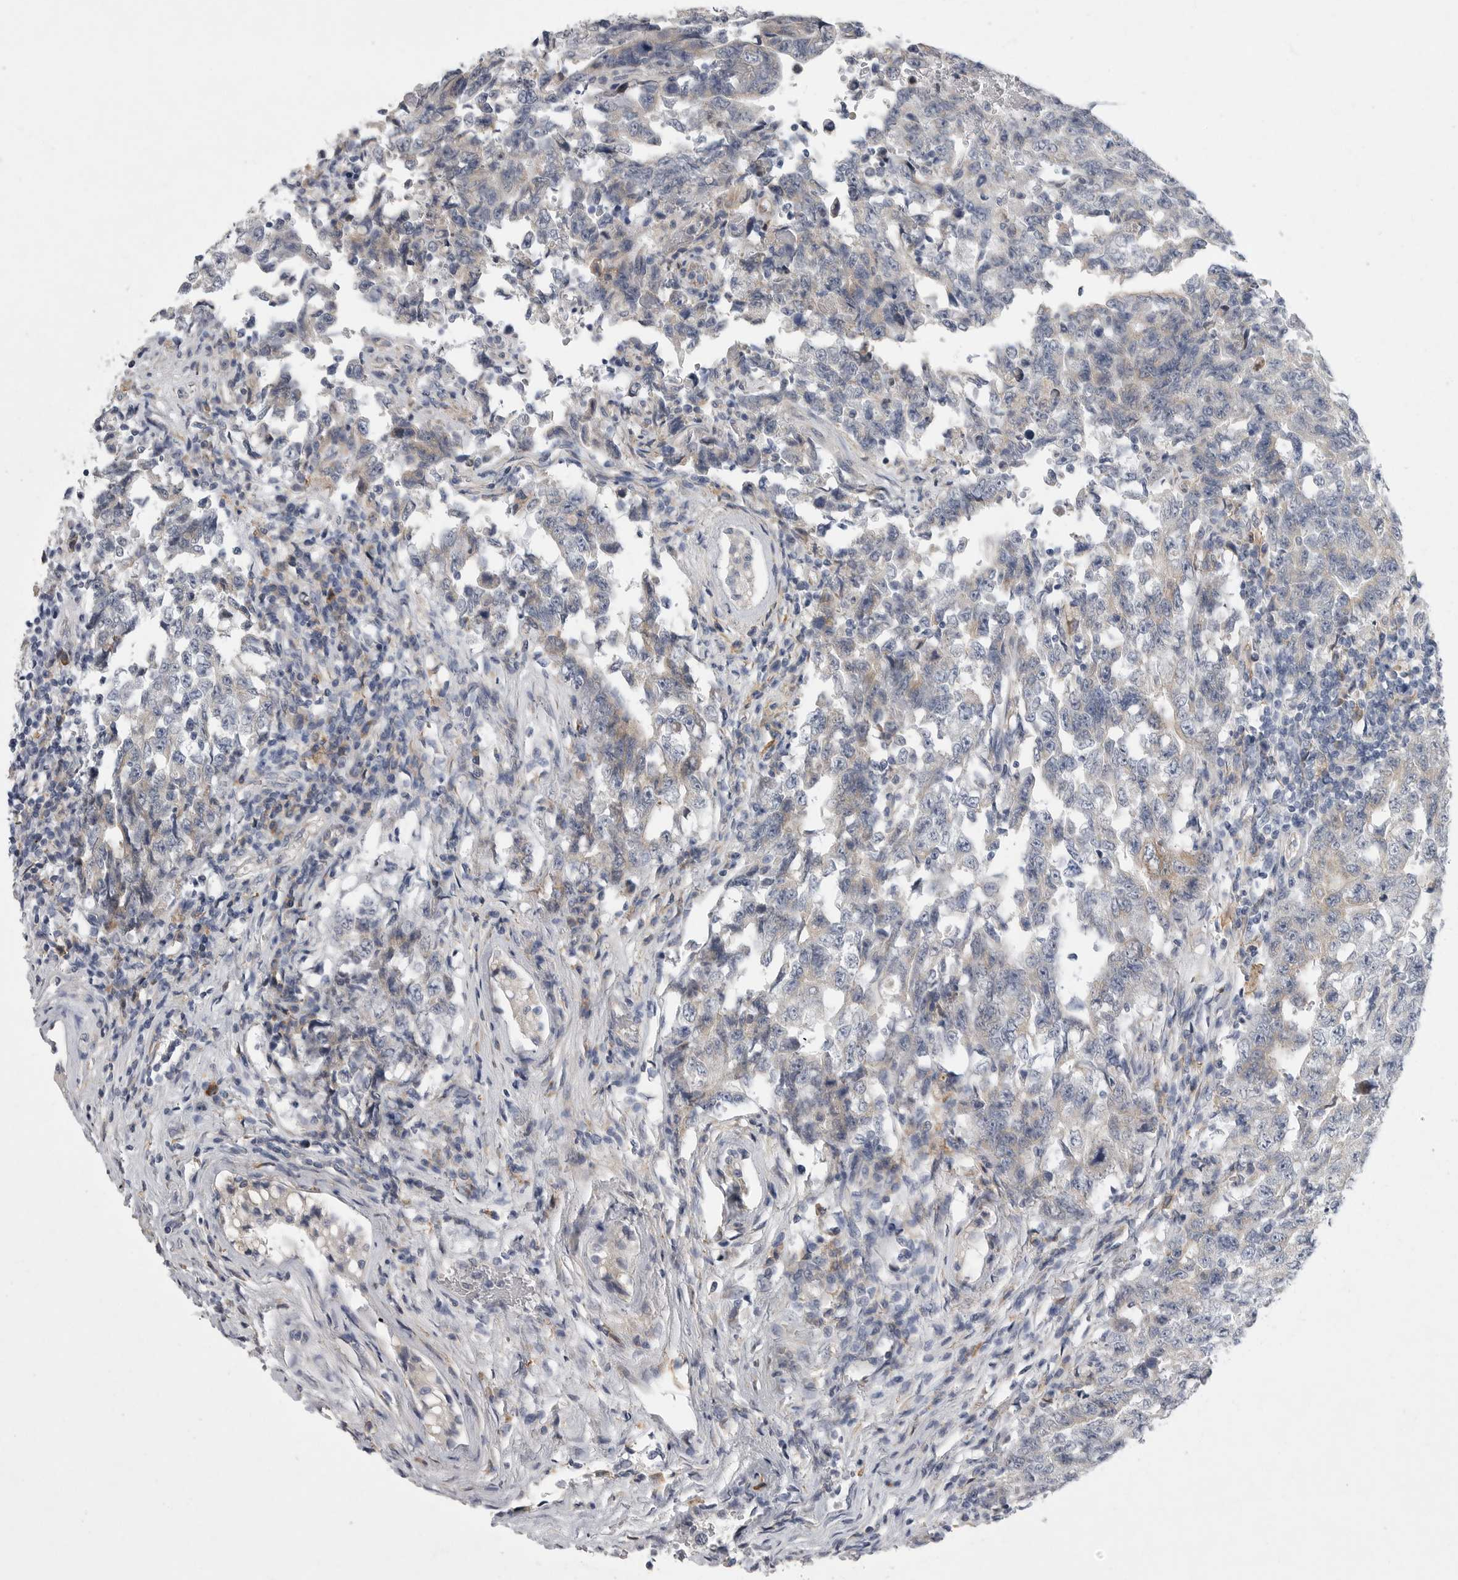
{"staining": {"intensity": "weak", "quantity": "<25%", "location": "cytoplasmic/membranous"}, "tissue": "testis cancer", "cell_type": "Tumor cells", "image_type": "cancer", "snomed": [{"axis": "morphology", "description": "Carcinoma, Embryonal, NOS"}, {"axis": "topography", "description": "Testis"}], "caption": "This is a micrograph of IHC staining of embryonal carcinoma (testis), which shows no staining in tumor cells.", "gene": "EDEM3", "patient": {"sex": "male", "age": 26}}